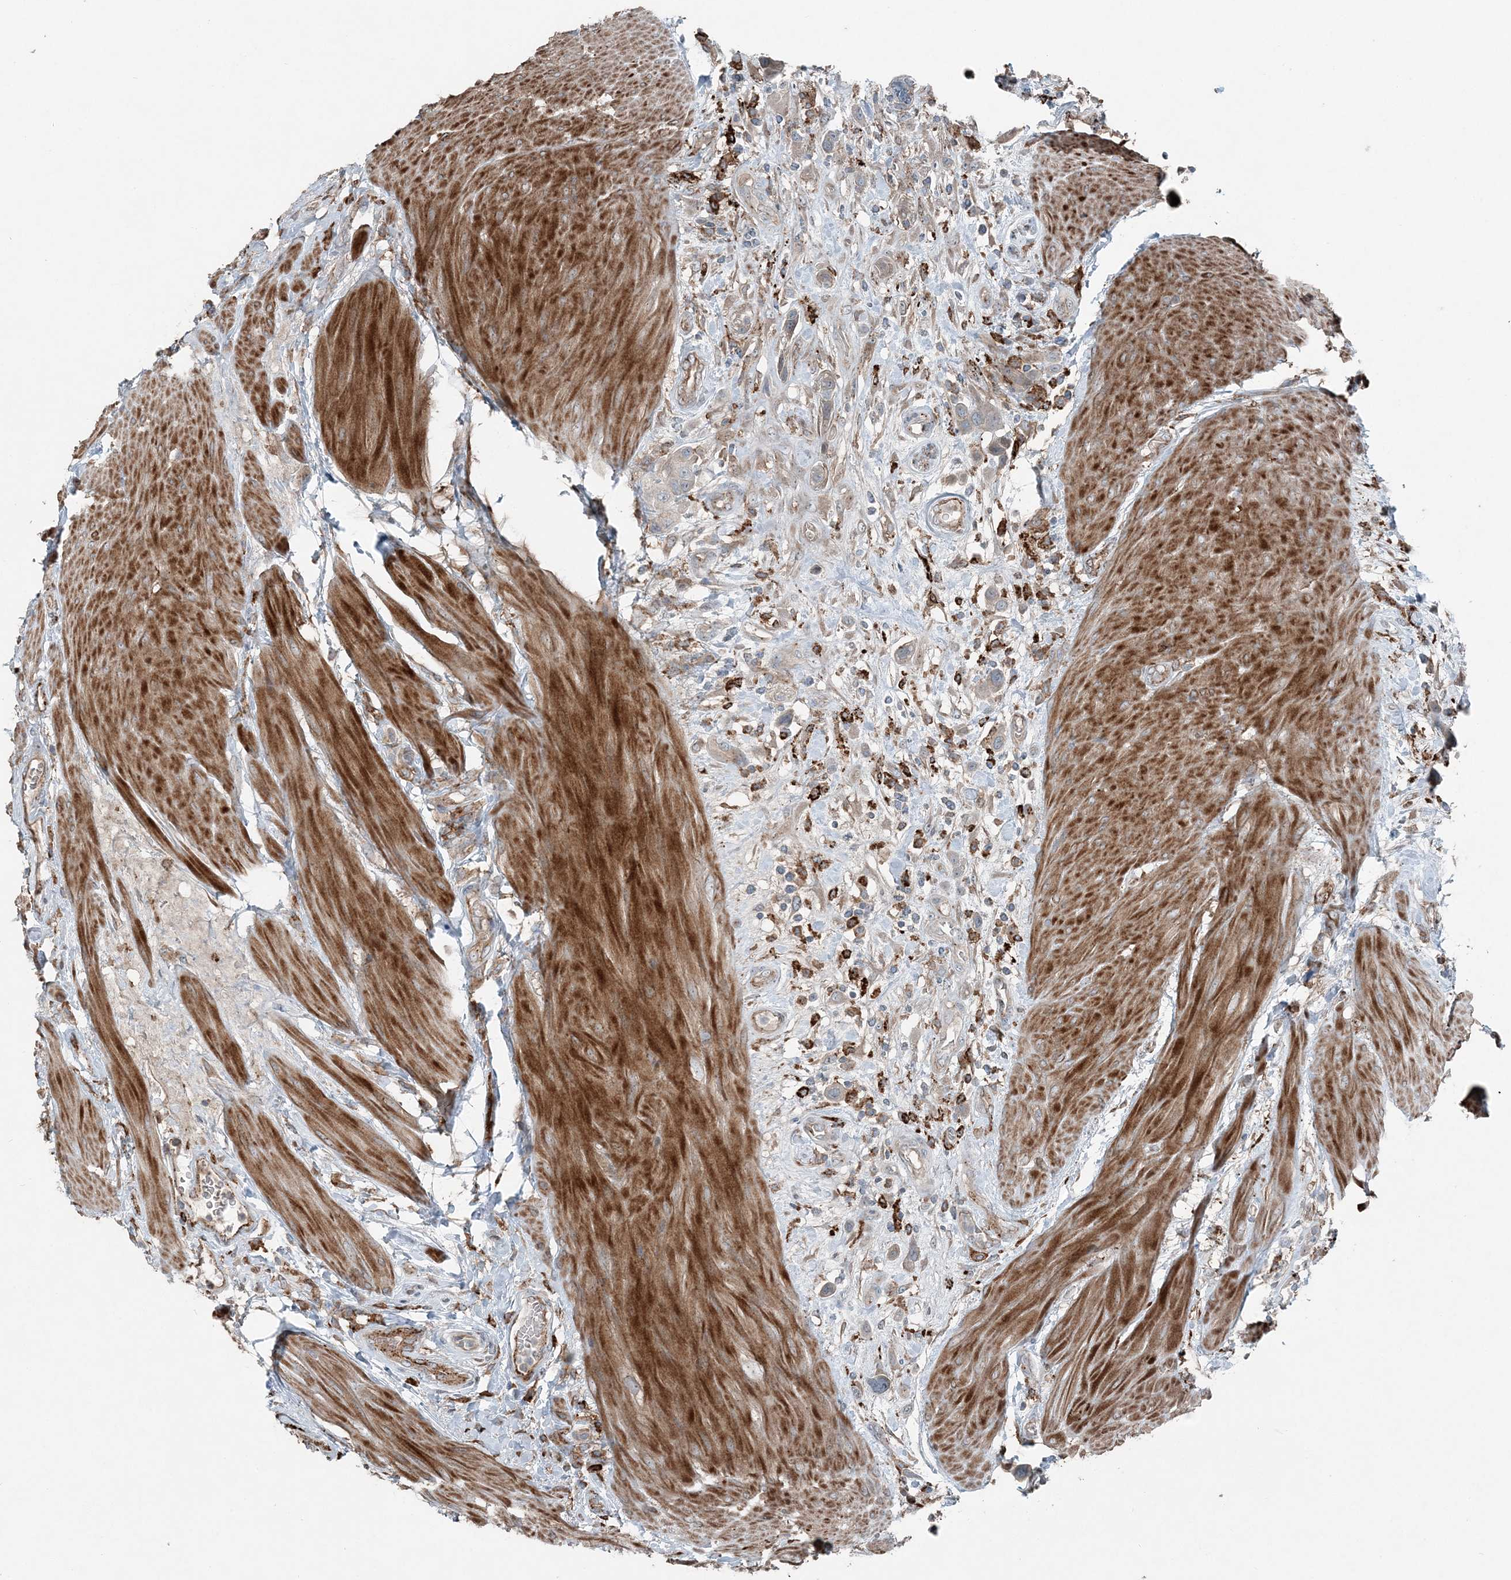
{"staining": {"intensity": "weak", "quantity": "25%-75%", "location": "cytoplasmic/membranous"}, "tissue": "urothelial cancer", "cell_type": "Tumor cells", "image_type": "cancer", "snomed": [{"axis": "morphology", "description": "Urothelial carcinoma, High grade"}, {"axis": "topography", "description": "Urinary bladder"}], "caption": "There is low levels of weak cytoplasmic/membranous staining in tumor cells of urothelial cancer, as demonstrated by immunohistochemical staining (brown color).", "gene": "KY", "patient": {"sex": "male", "age": 50}}